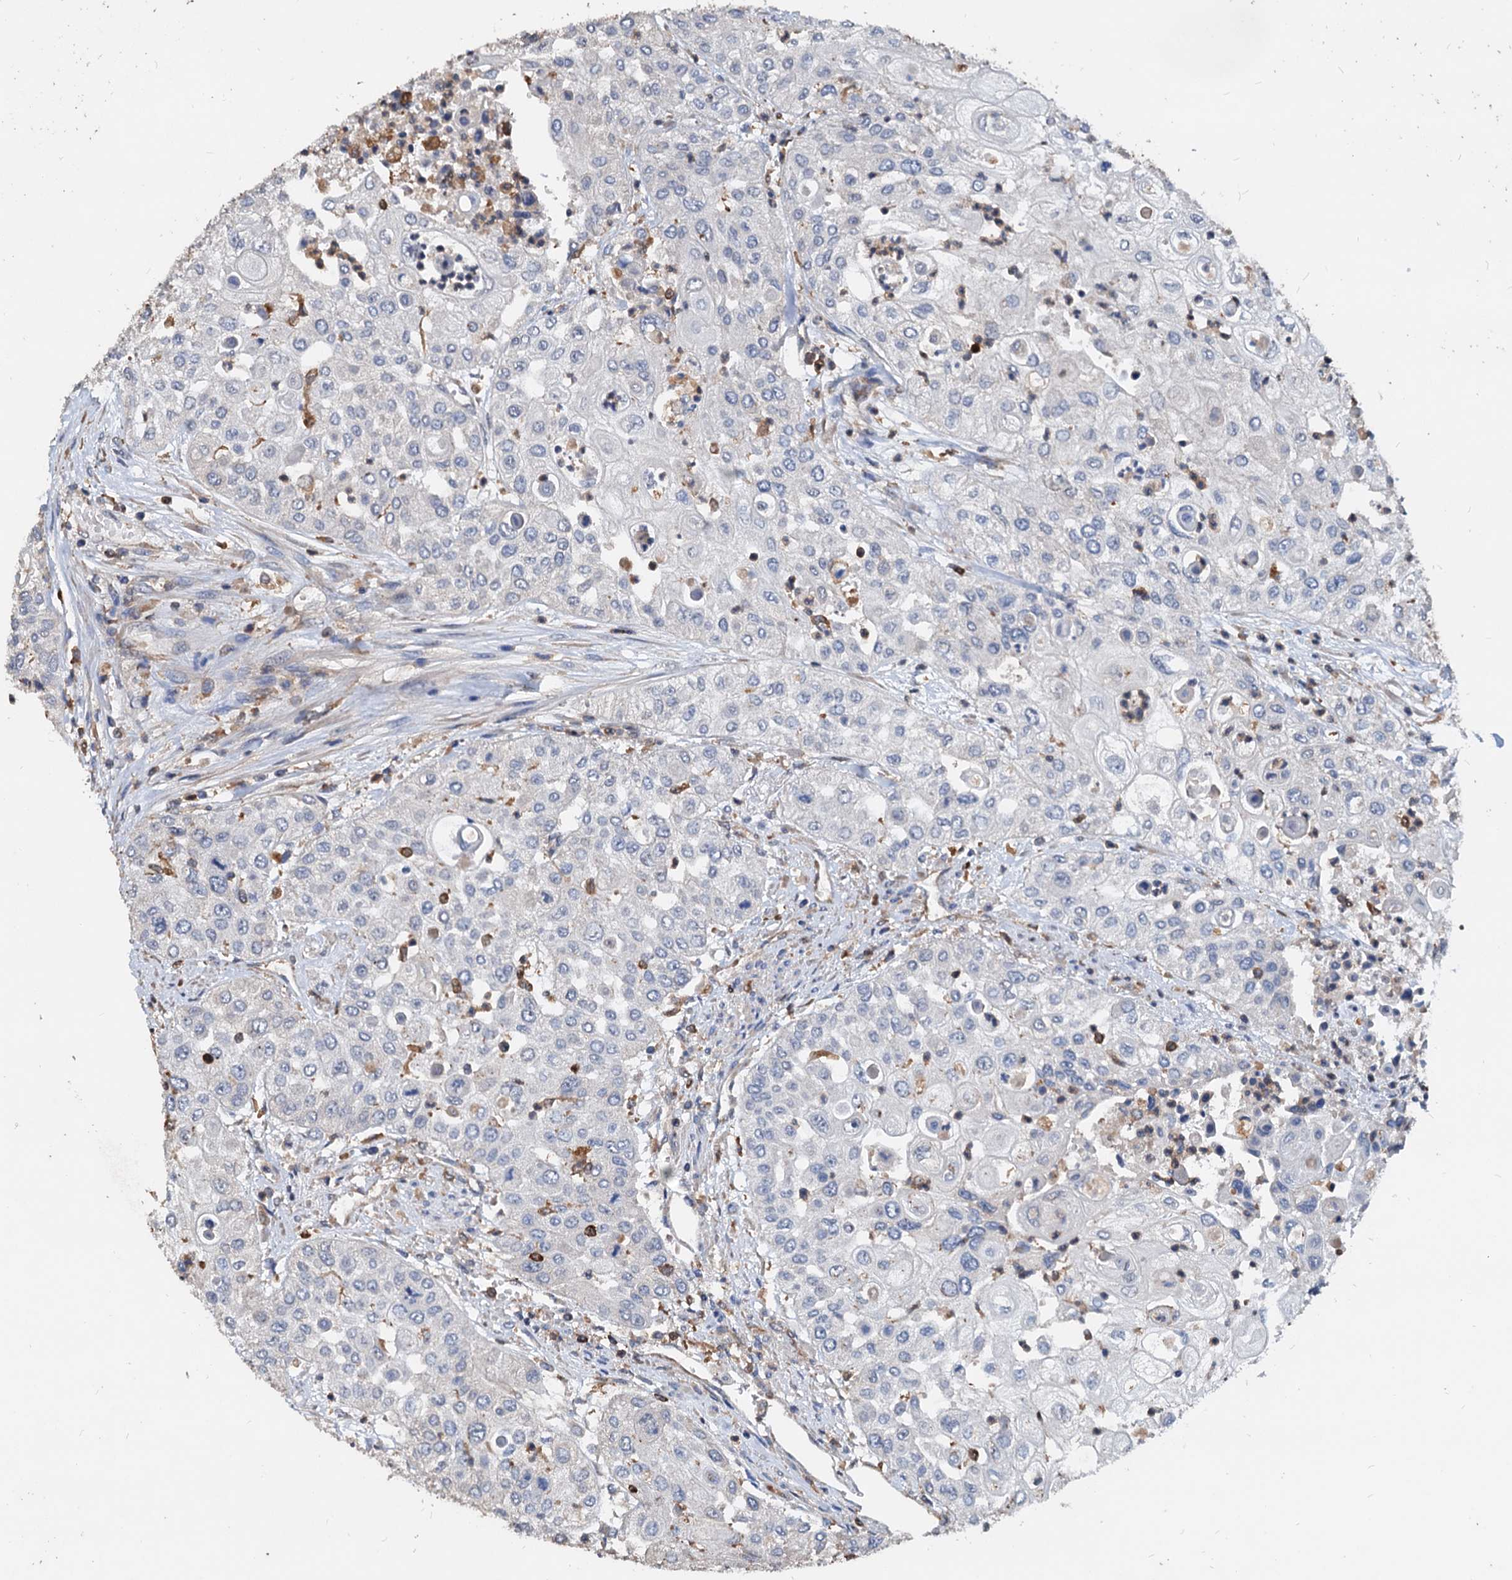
{"staining": {"intensity": "negative", "quantity": "none", "location": "none"}, "tissue": "urothelial cancer", "cell_type": "Tumor cells", "image_type": "cancer", "snomed": [{"axis": "morphology", "description": "Urothelial carcinoma, High grade"}, {"axis": "topography", "description": "Urinary bladder"}], "caption": "This is an immunohistochemistry (IHC) image of human urothelial cancer. There is no expression in tumor cells.", "gene": "LCP2", "patient": {"sex": "female", "age": 79}}